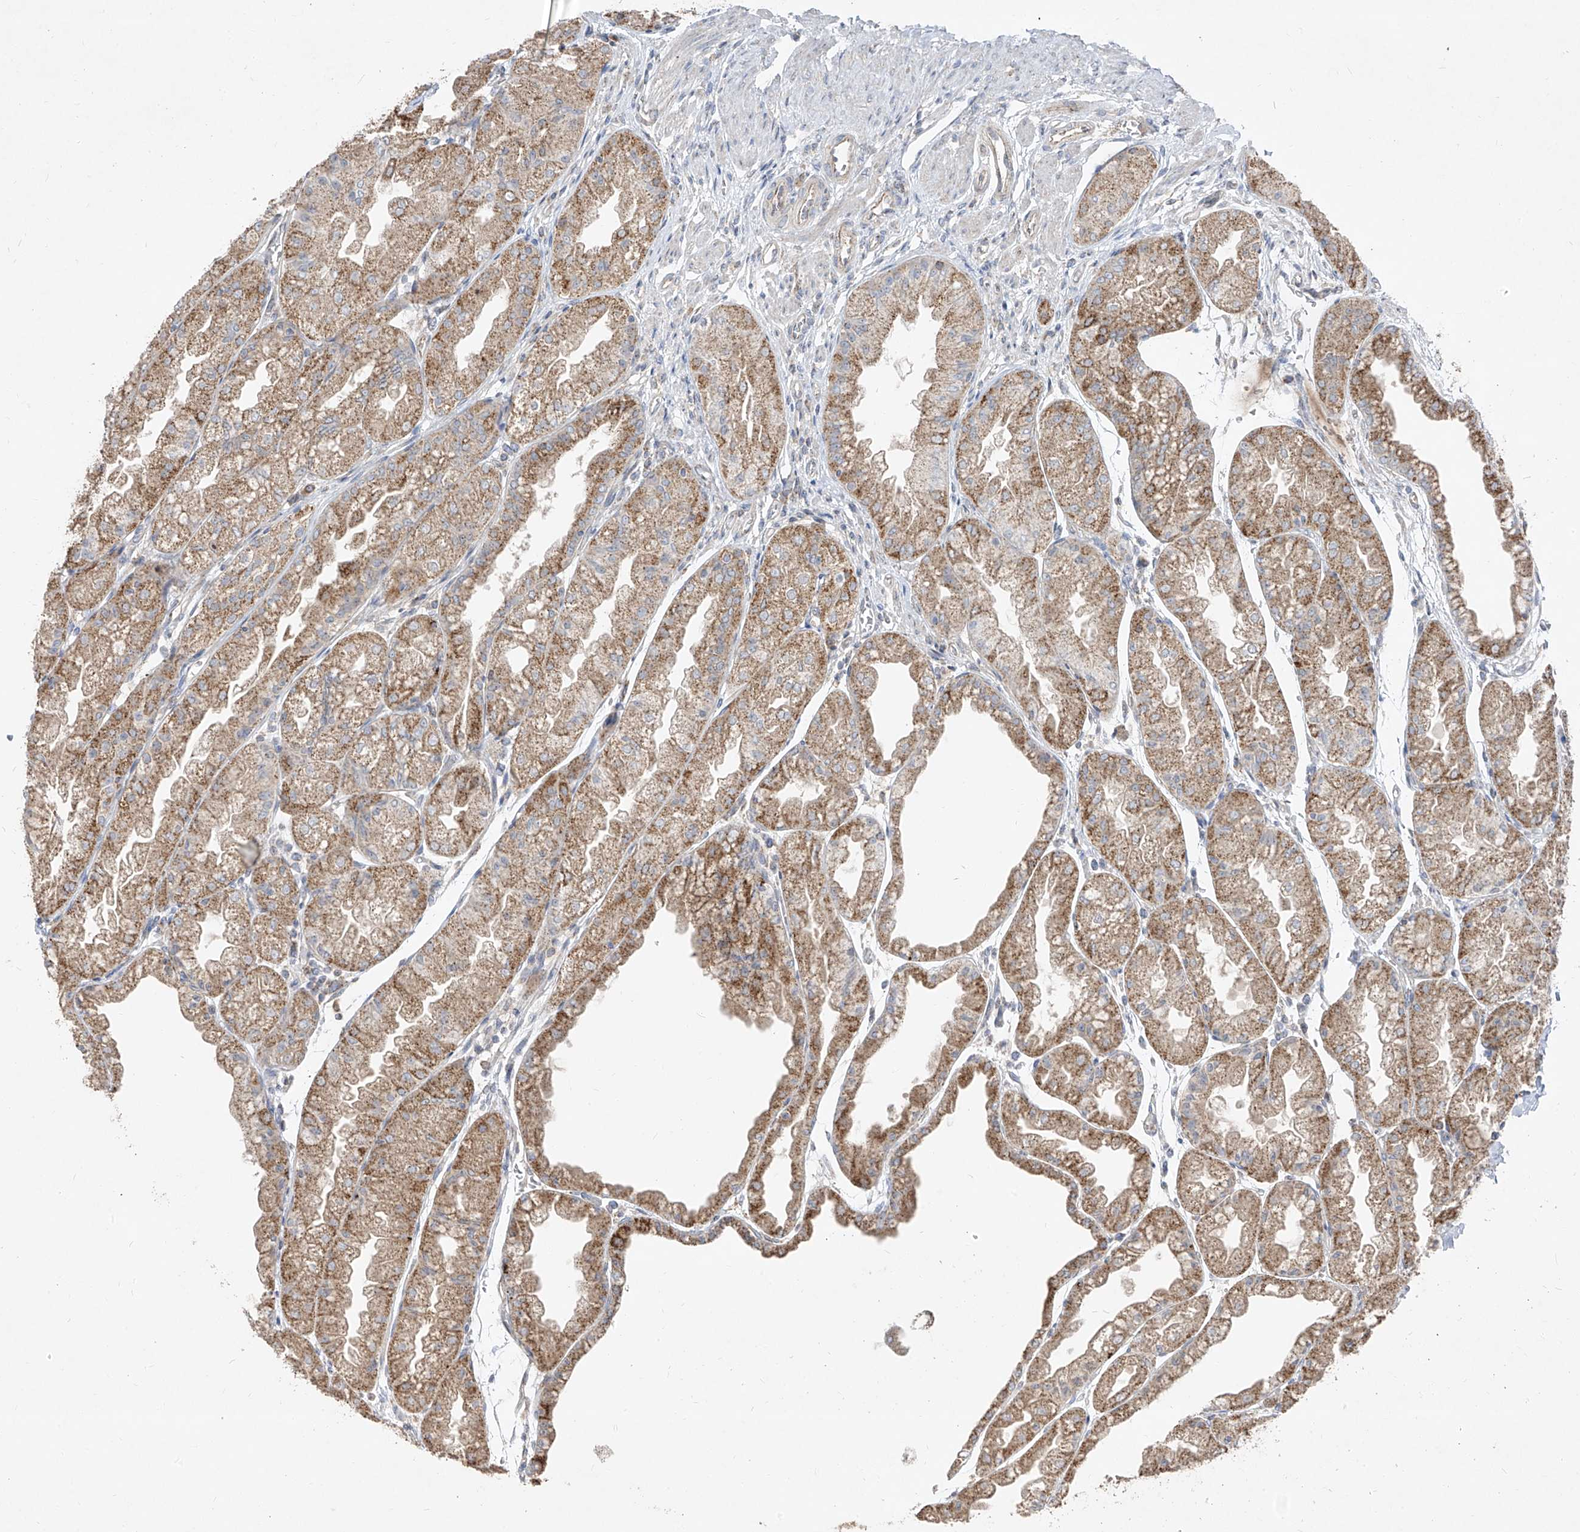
{"staining": {"intensity": "strong", "quantity": "25%-75%", "location": "cytoplasmic/membranous"}, "tissue": "stomach", "cell_type": "Glandular cells", "image_type": "normal", "snomed": [{"axis": "morphology", "description": "Normal tissue, NOS"}, {"axis": "topography", "description": "Stomach, upper"}], "caption": "This photomicrograph shows IHC staining of normal human stomach, with high strong cytoplasmic/membranous expression in approximately 25%-75% of glandular cells.", "gene": "ABCD3", "patient": {"sex": "male", "age": 47}}